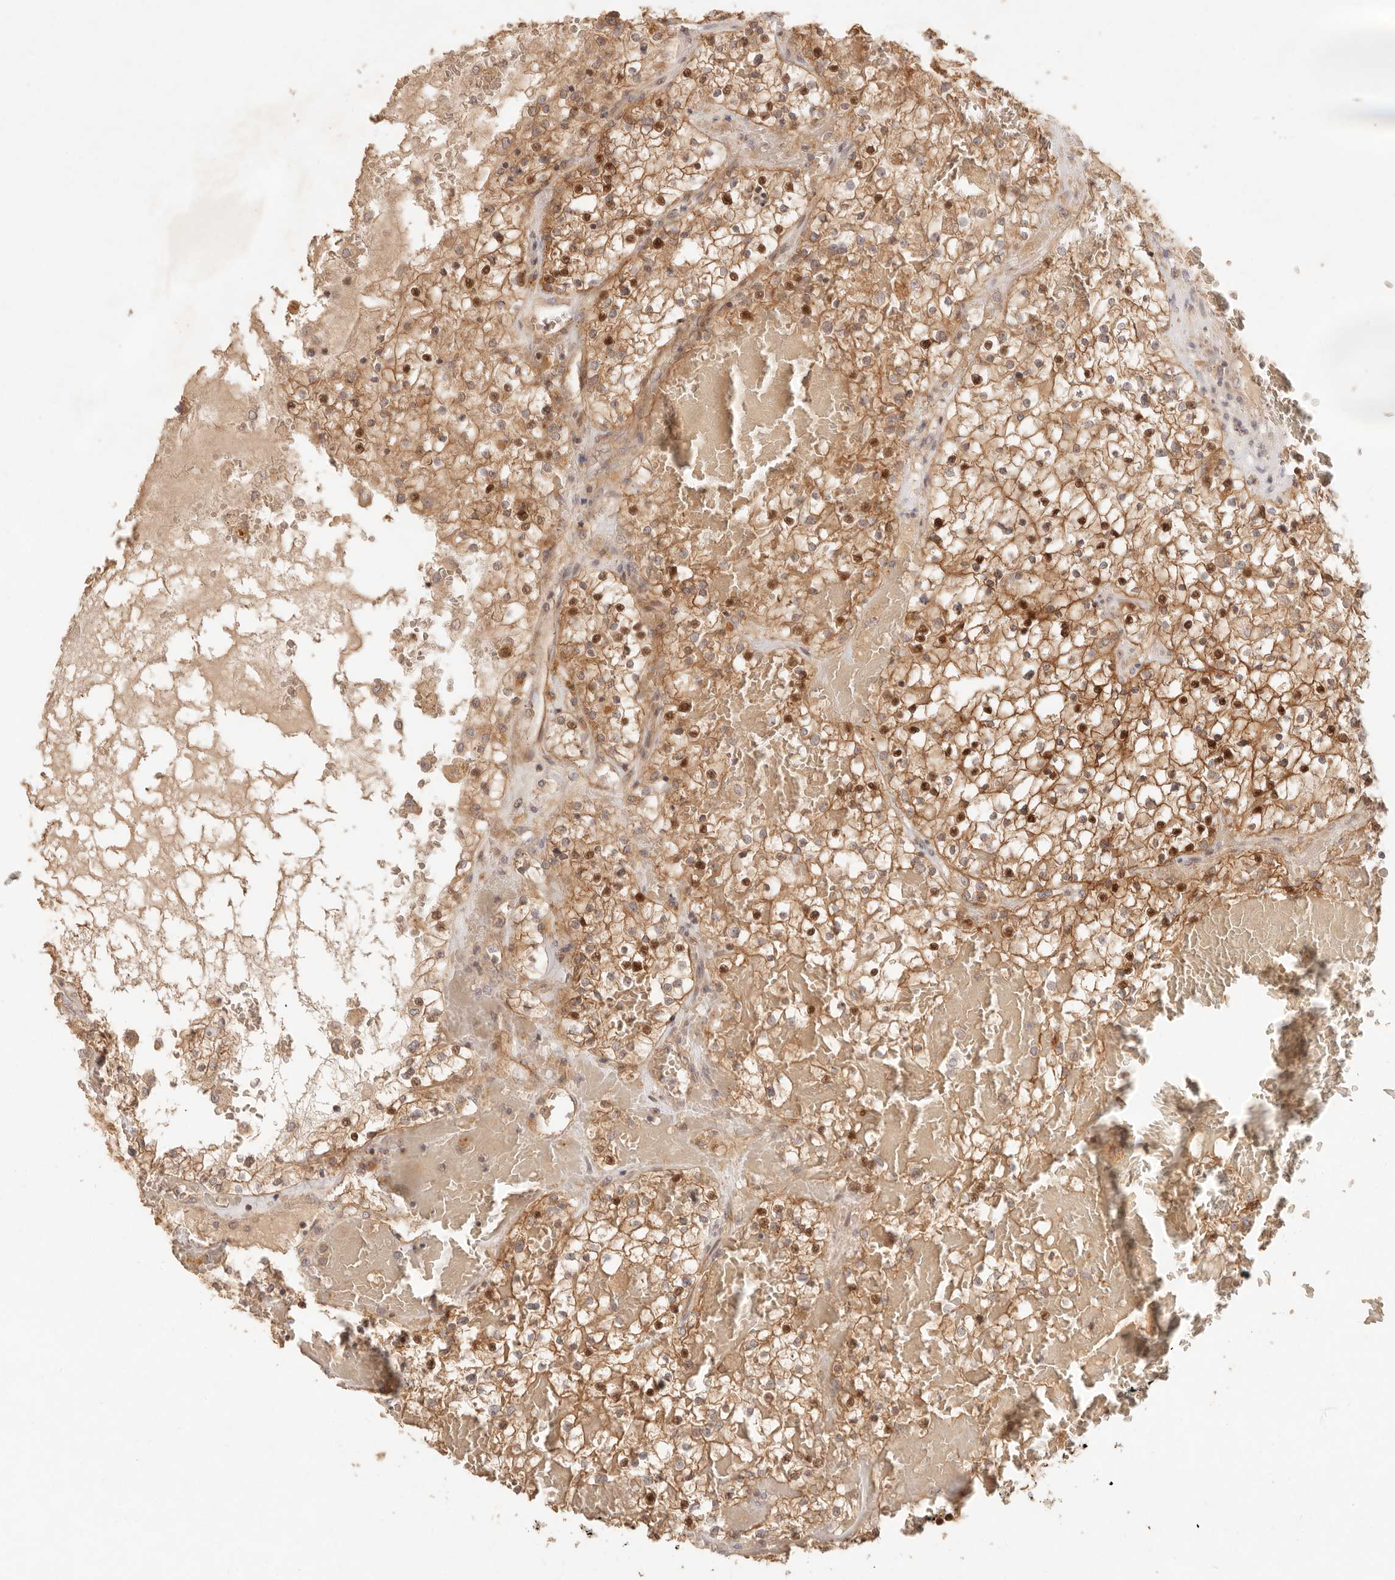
{"staining": {"intensity": "moderate", "quantity": ">75%", "location": "cytoplasmic/membranous,nuclear"}, "tissue": "renal cancer", "cell_type": "Tumor cells", "image_type": "cancer", "snomed": [{"axis": "morphology", "description": "Normal tissue, NOS"}, {"axis": "morphology", "description": "Adenocarcinoma, NOS"}, {"axis": "topography", "description": "Kidney"}], "caption": "Protein expression analysis of human adenocarcinoma (renal) reveals moderate cytoplasmic/membranous and nuclear positivity in about >75% of tumor cells. The staining was performed using DAB to visualize the protein expression in brown, while the nuclei were stained in blue with hematoxylin (Magnification: 20x).", "gene": "PPP1R3B", "patient": {"sex": "male", "age": 68}}